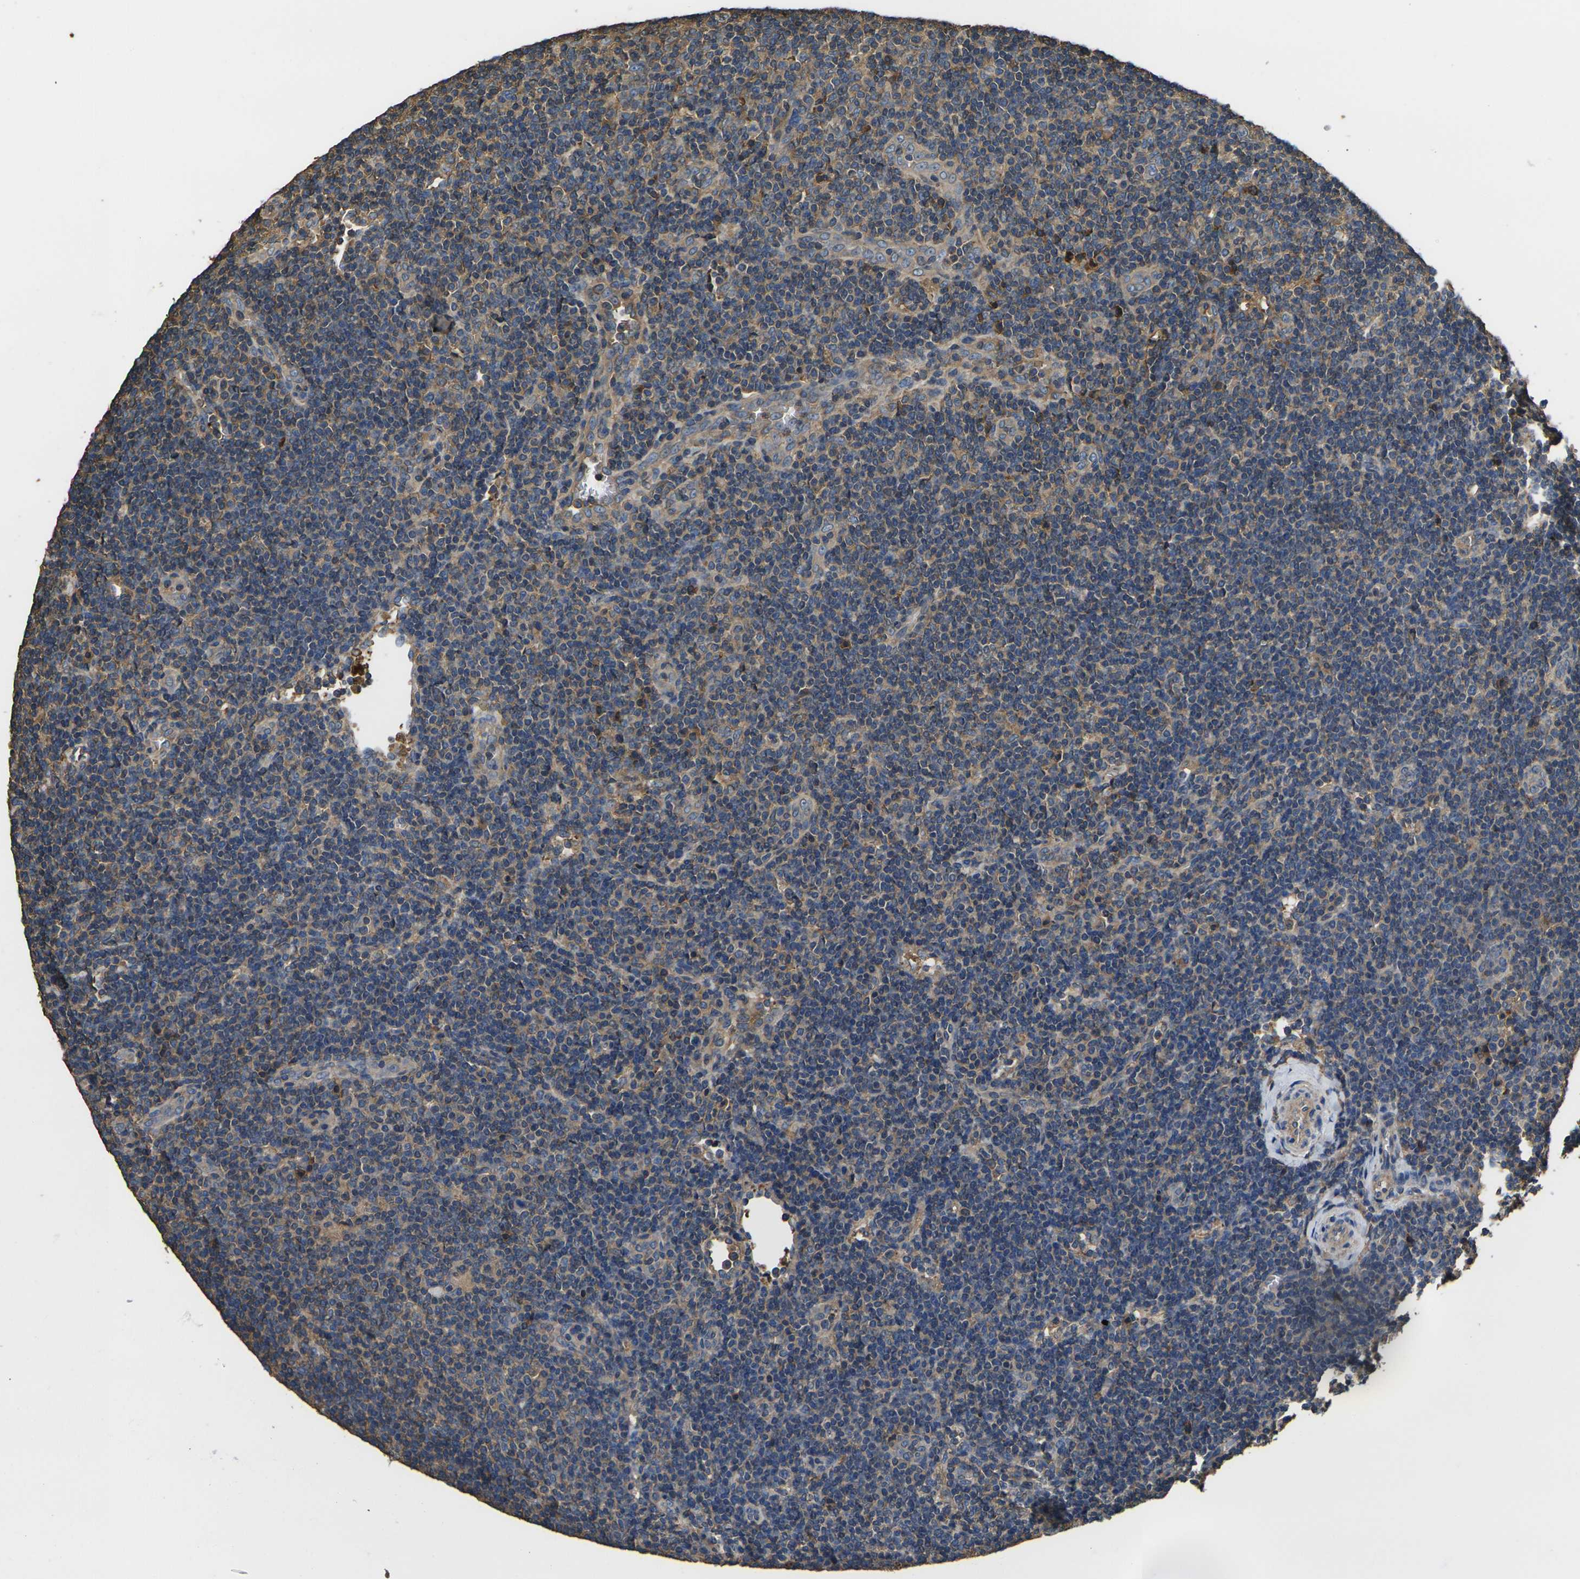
{"staining": {"intensity": "weak", "quantity": "<25%", "location": "cytoplasmic/membranous"}, "tissue": "lymphoma", "cell_type": "Tumor cells", "image_type": "cancer", "snomed": [{"axis": "morphology", "description": "Hodgkin's disease, NOS"}, {"axis": "topography", "description": "Lymph node"}], "caption": "Tumor cells are negative for protein expression in human lymphoma.", "gene": "HSPG2", "patient": {"sex": "female", "age": 57}}